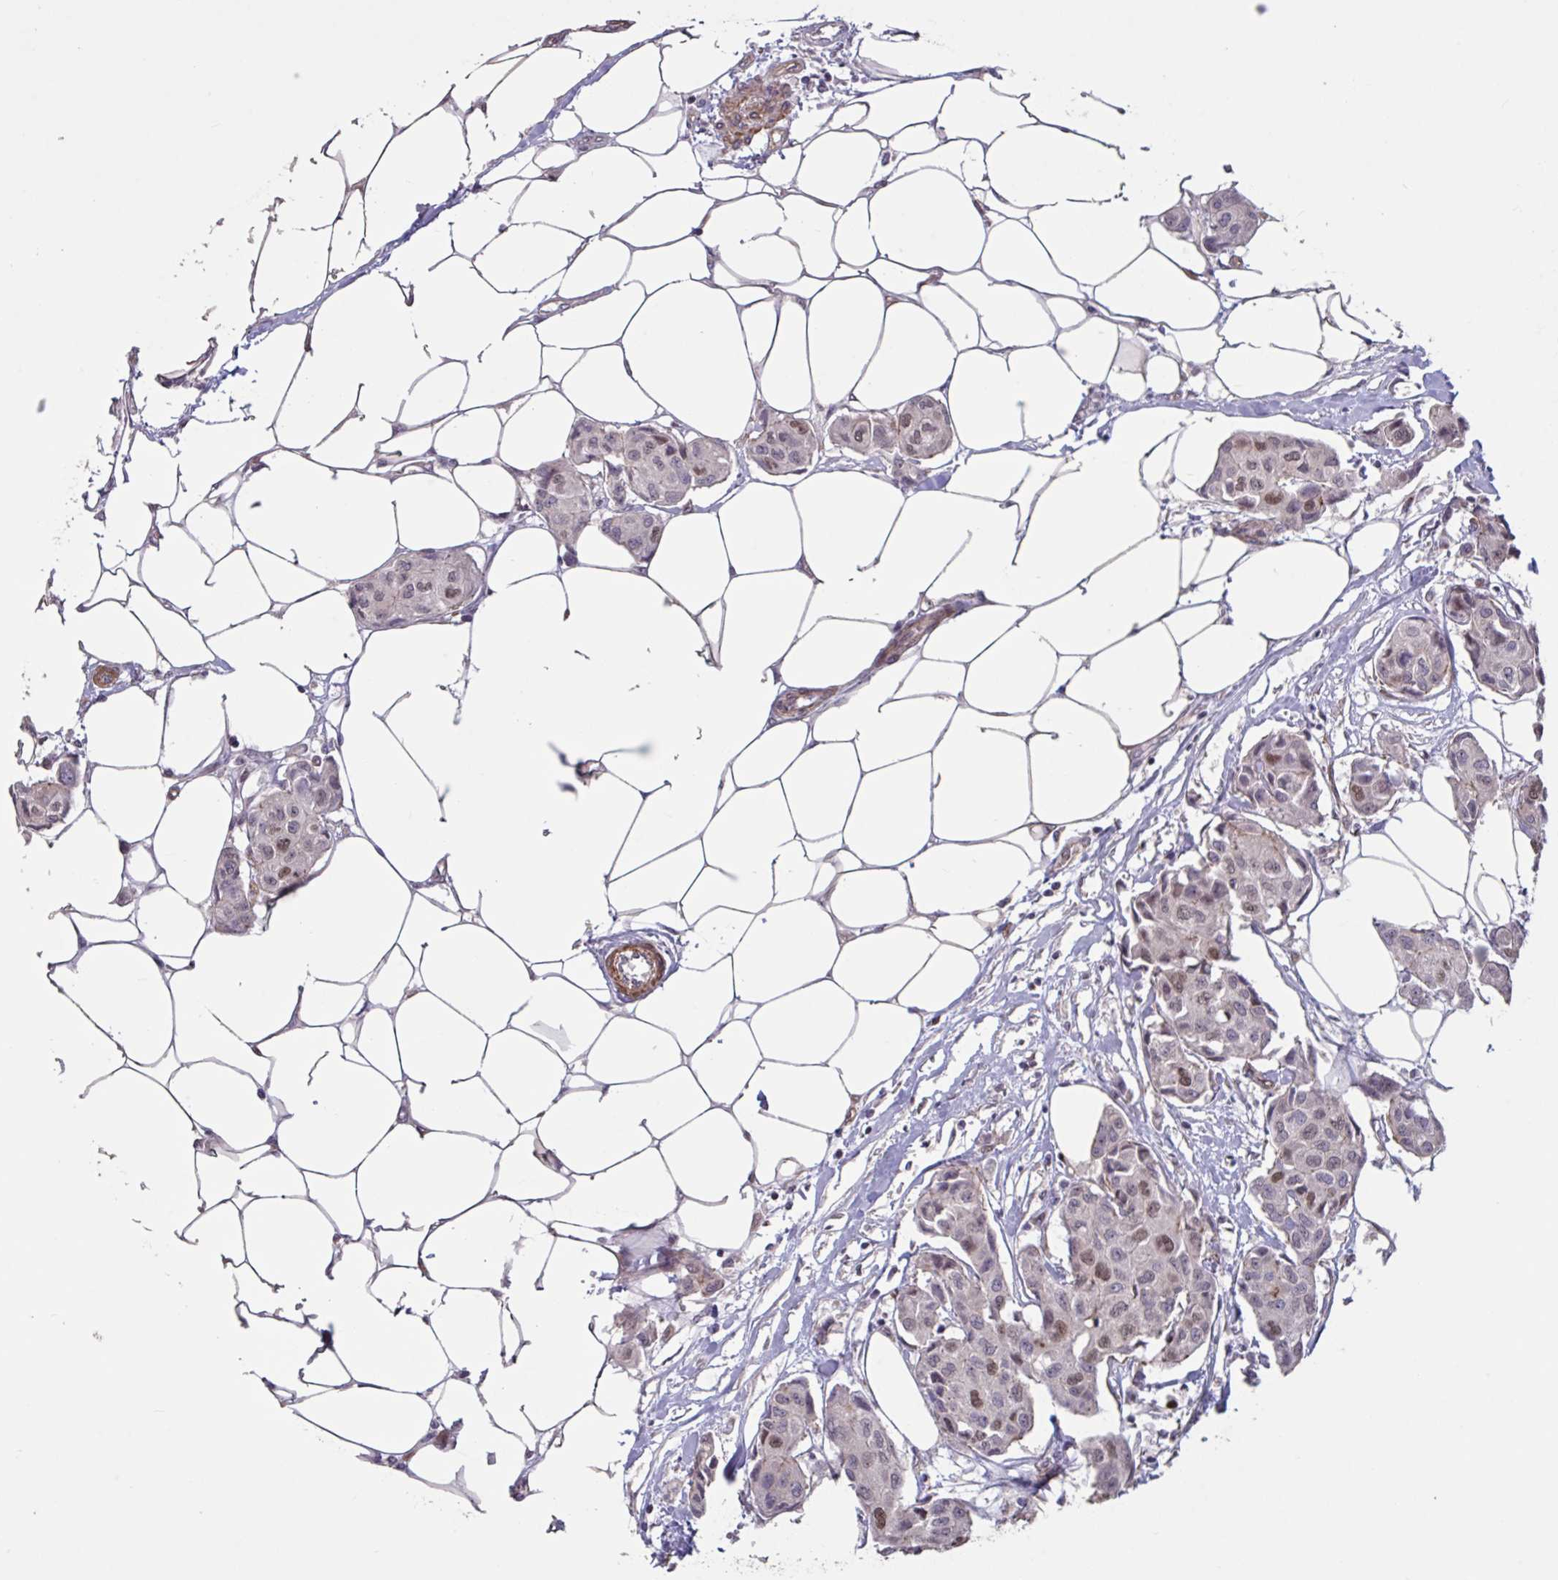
{"staining": {"intensity": "moderate", "quantity": "<25%", "location": "nuclear"}, "tissue": "breast cancer", "cell_type": "Tumor cells", "image_type": "cancer", "snomed": [{"axis": "morphology", "description": "Duct carcinoma"}, {"axis": "topography", "description": "Breast"}, {"axis": "topography", "description": "Lymph node"}], "caption": "Brown immunohistochemical staining in human breast cancer exhibits moderate nuclear expression in approximately <25% of tumor cells.", "gene": "IPO5", "patient": {"sex": "female", "age": 80}}